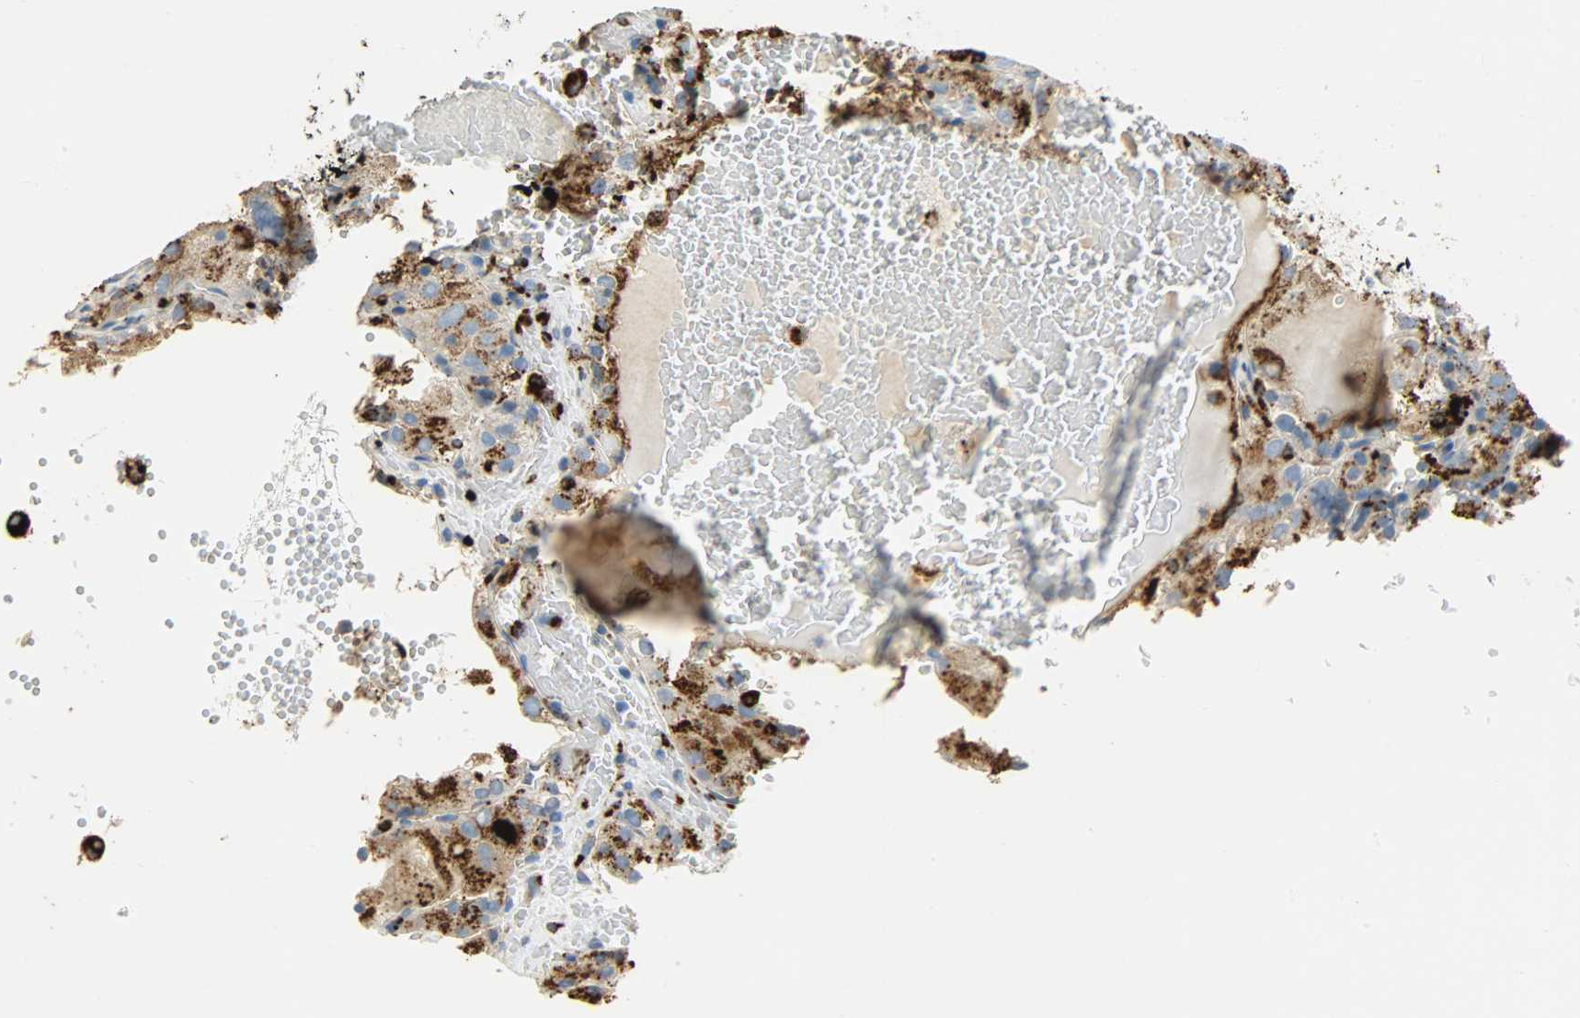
{"staining": {"intensity": "moderate", "quantity": ">75%", "location": "cytoplasmic/membranous"}, "tissue": "renal cancer", "cell_type": "Tumor cells", "image_type": "cancer", "snomed": [{"axis": "morphology", "description": "Normal tissue, NOS"}, {"axis": "morphology", "description": "Adenocarcinoma, NOS"}, {"axis": "topography", "description": "Kidney"}], "caption": "This micrograph shows adenocarcinoma (renal) stained with immunohistochemistry to label a protein in brown. The cytoplasmic/membranous of tumor cells show moderate positivity for the protein. Nuclei are counter-stained blue.", "gene": "ASAH1", "patient": {"sex": "male", "age": 61}}